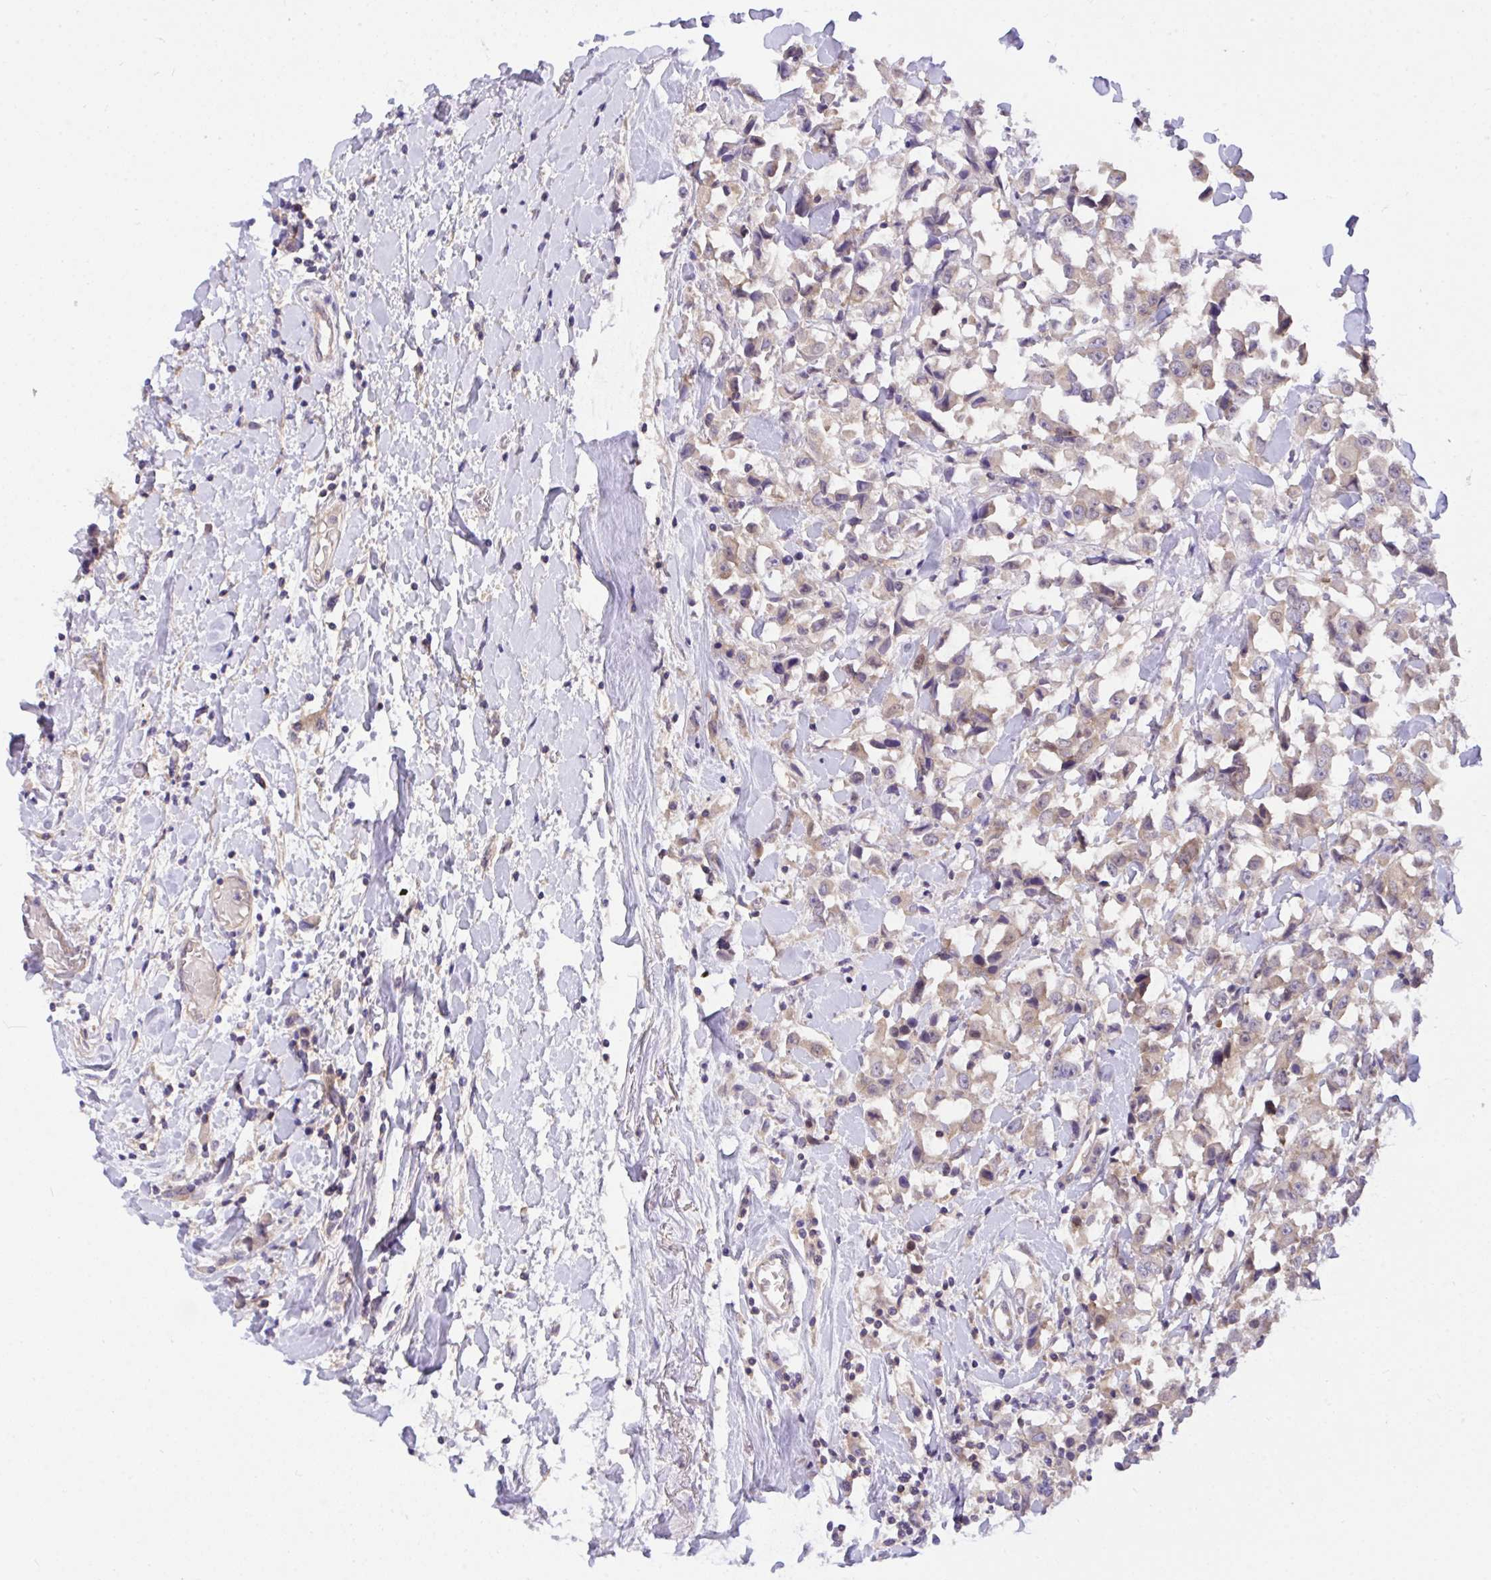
{"staining": {"intensity": "weak", "quantity": ">75%", "location": "cytoplasmic/membranous"}, "tissue": "breast cancer", "cell_type": "Tumor cells", "image_type": "cancer", "snomed": [{"axis": "morphology", "description": "Duct carcinoma"}, {"axis": "topography", "description": "Breast"}], "caption": "There is low levels of weak cytoplasmic/membranous staining in tumor cells of breast intraductal carcinoma, as demonstrated by immunohistochemical staining (brown color).", "gene": "TLN2", "patient": {"sex": "female", "age": 61}}